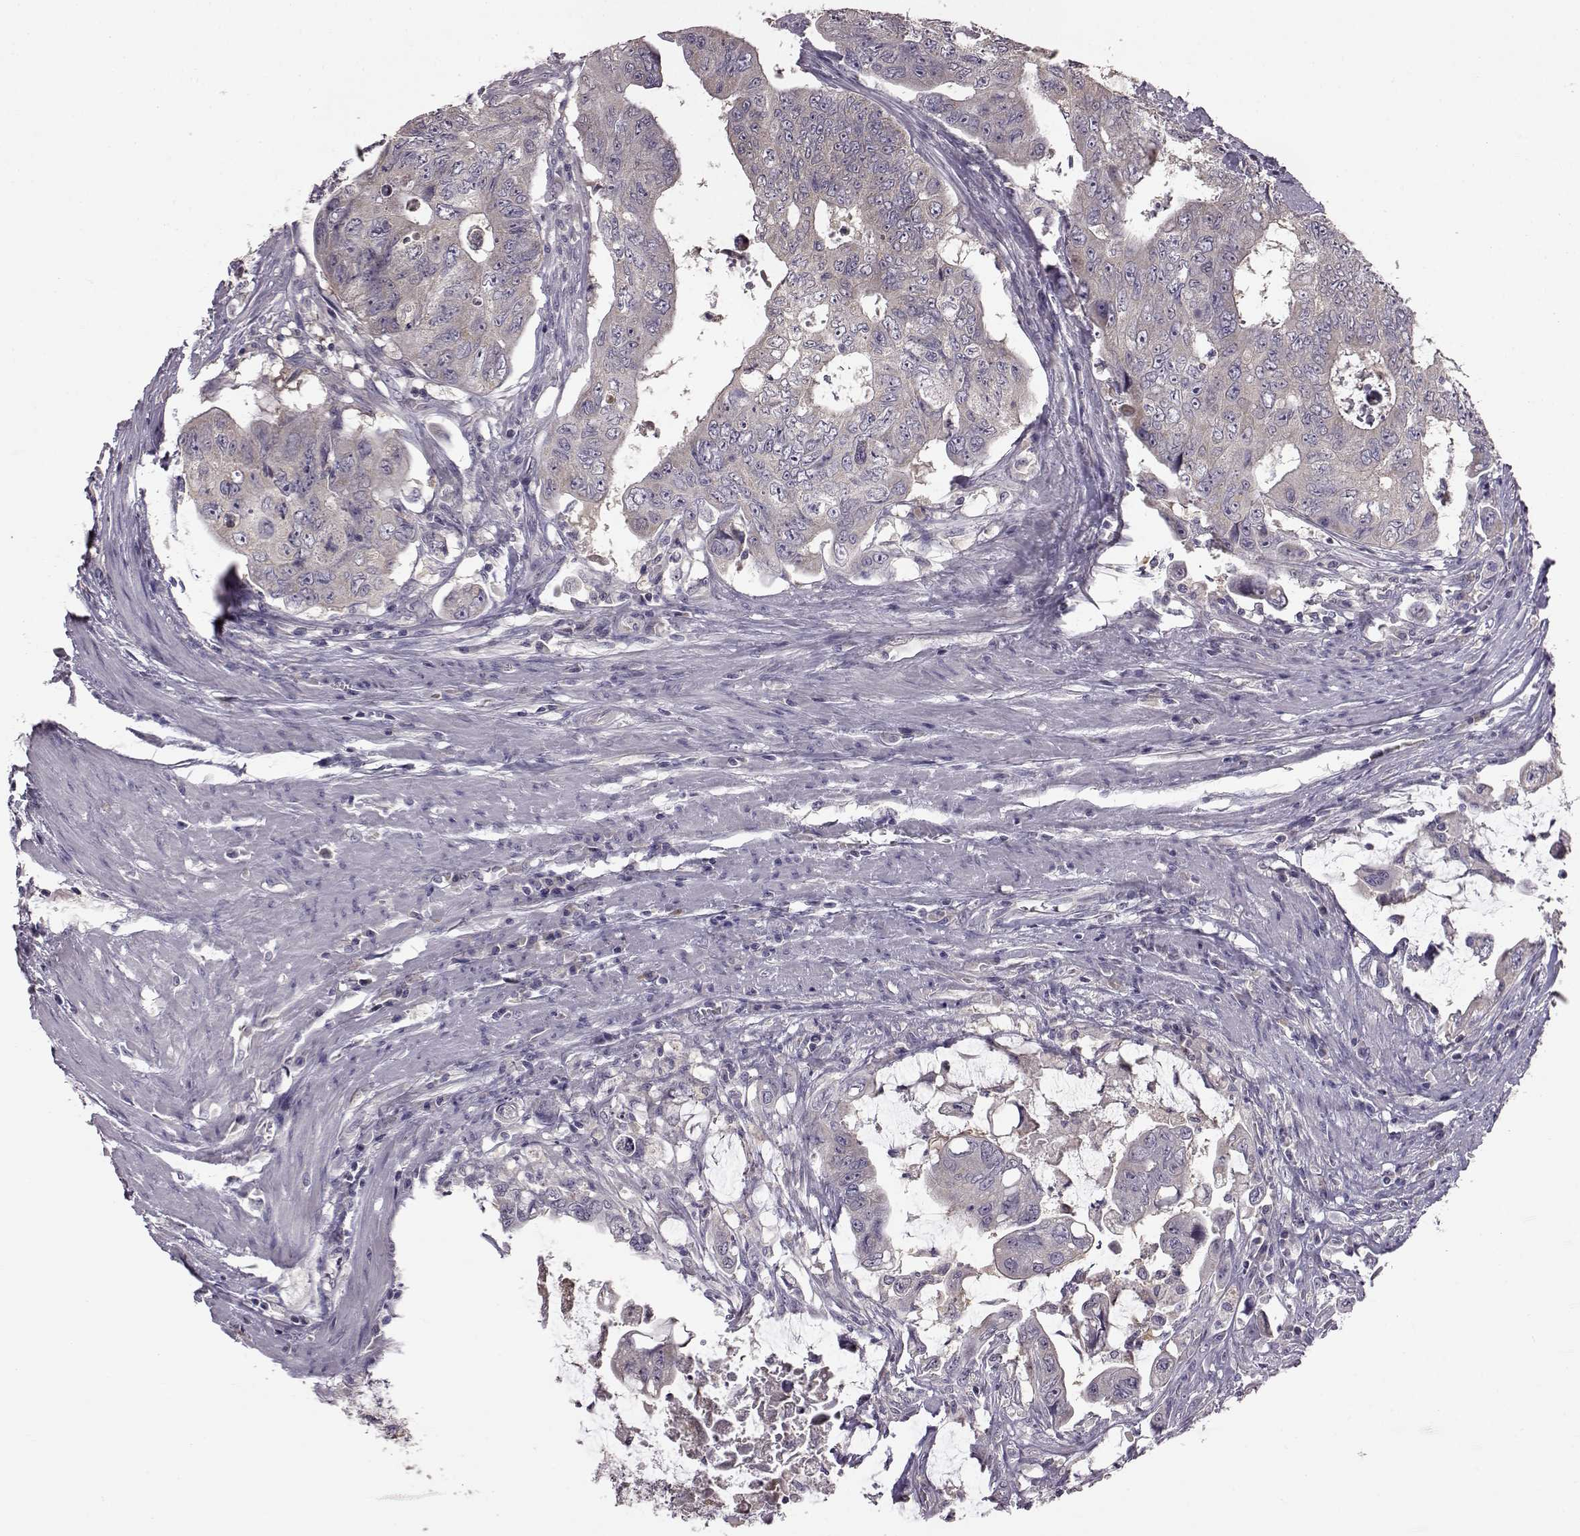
{"staining": {"intensity": "negative", "quantity": "none", "location": "none"}, "tissue": "colorectal cancer", "cell_type": "Tumor cells", "image_type": "cancer", "snomed": [{"axis": "morphology", "description": "Adenocarcinoma, NOS"}, {"axis": "topography", "description": "Colon"}], "caption": "IHC of human colorectal cancer shows no expression in tumor cells.", "gene": "ADGRG2", "patient": {"sex": "male", "age": 57}}